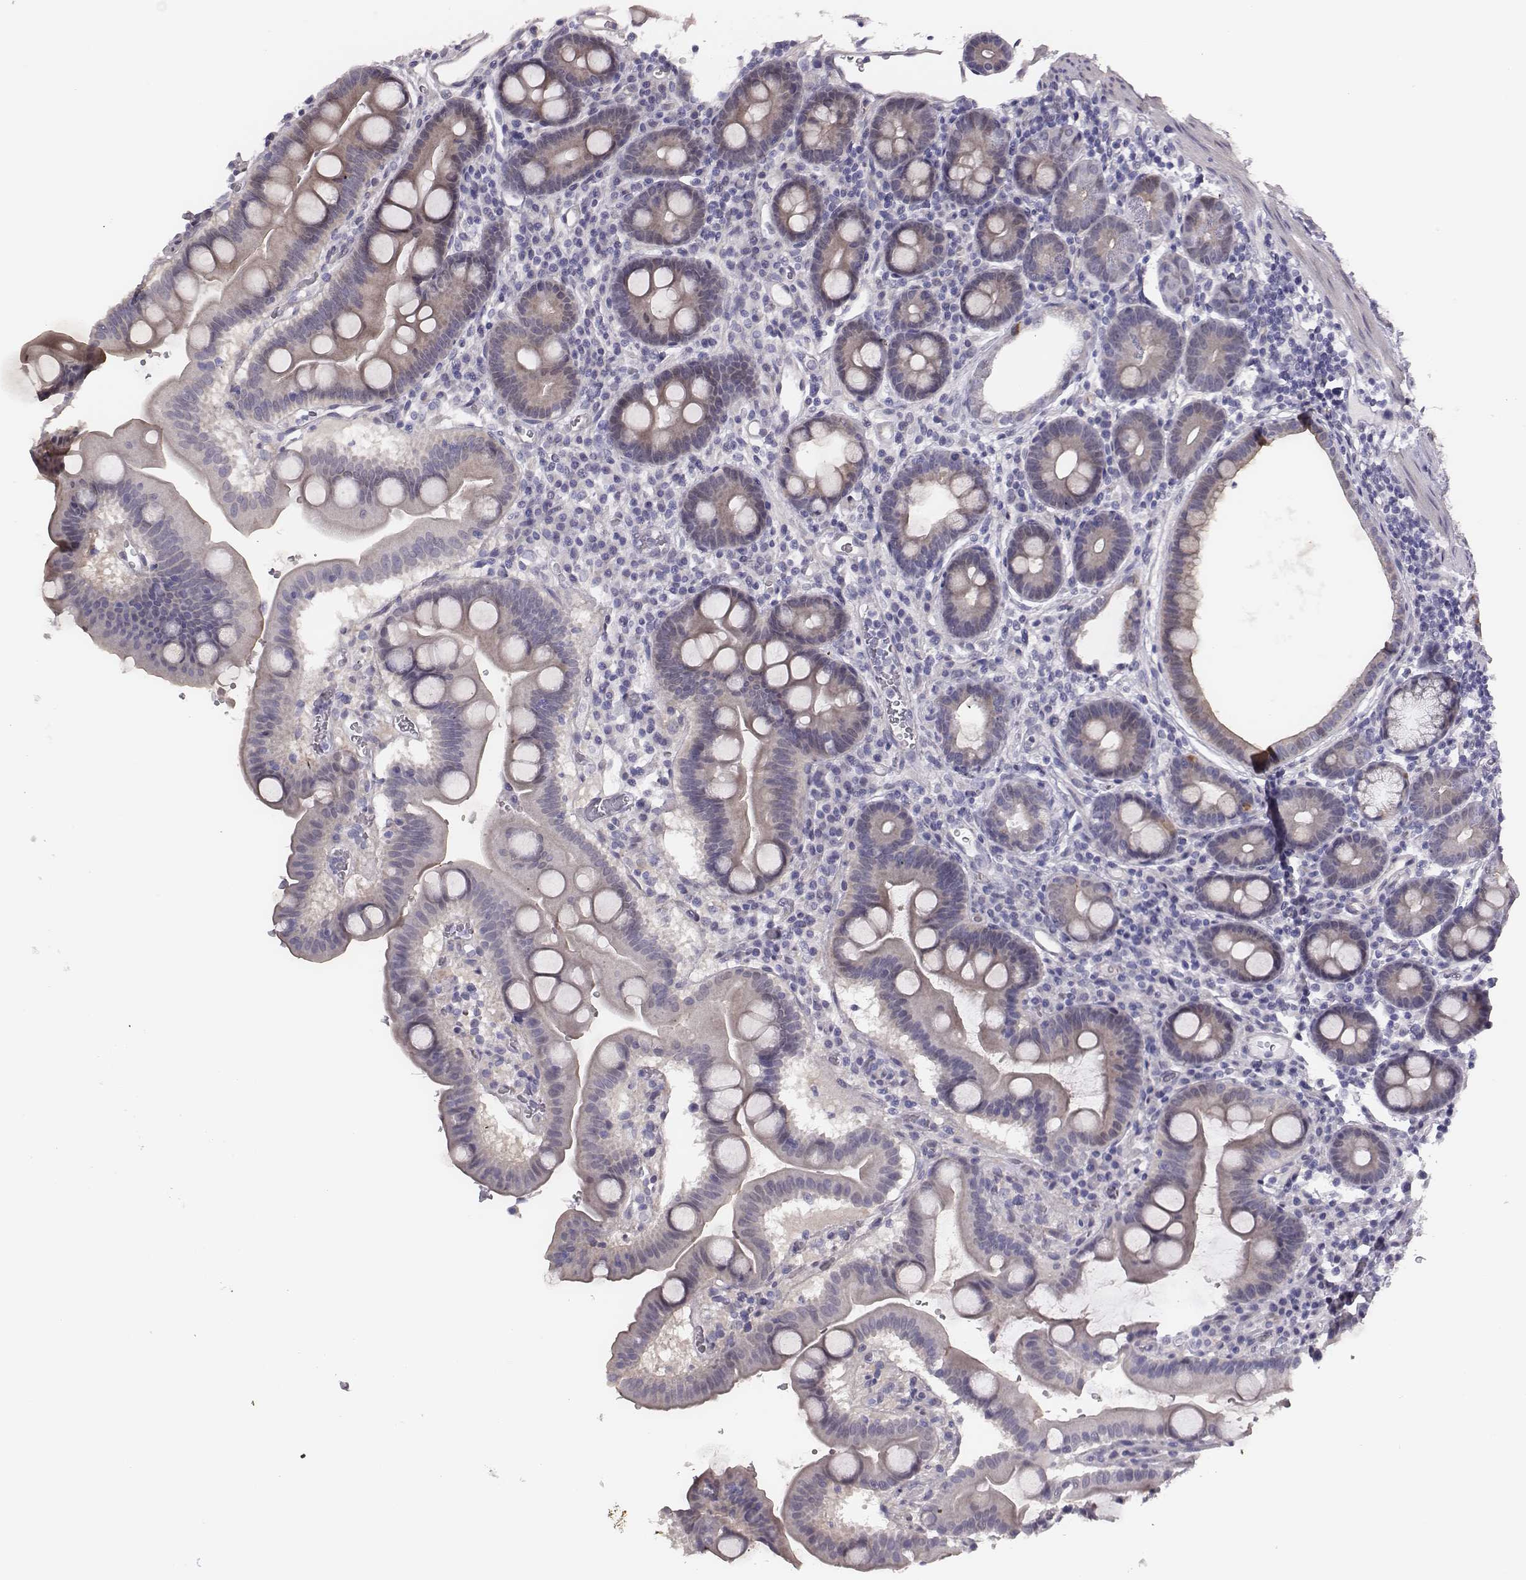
{"staining": {"intensity": "negative", "quantity": "none", "location": "none"}, "tissue": "duodenum", "cell_type": "Glandular cells", "image_type": "normal", "snomed": [{"axis": "morphology", "description": "Normal tissue, NOS"}, {"axis": "topography", "description": "Duodenum"}], "caption": "Immunohistochemical staining of unremarkable duodenum displays no significant expression in glandular cells.", "gene": "SCML2", "patient": {"sex": "male", "age": 59}}